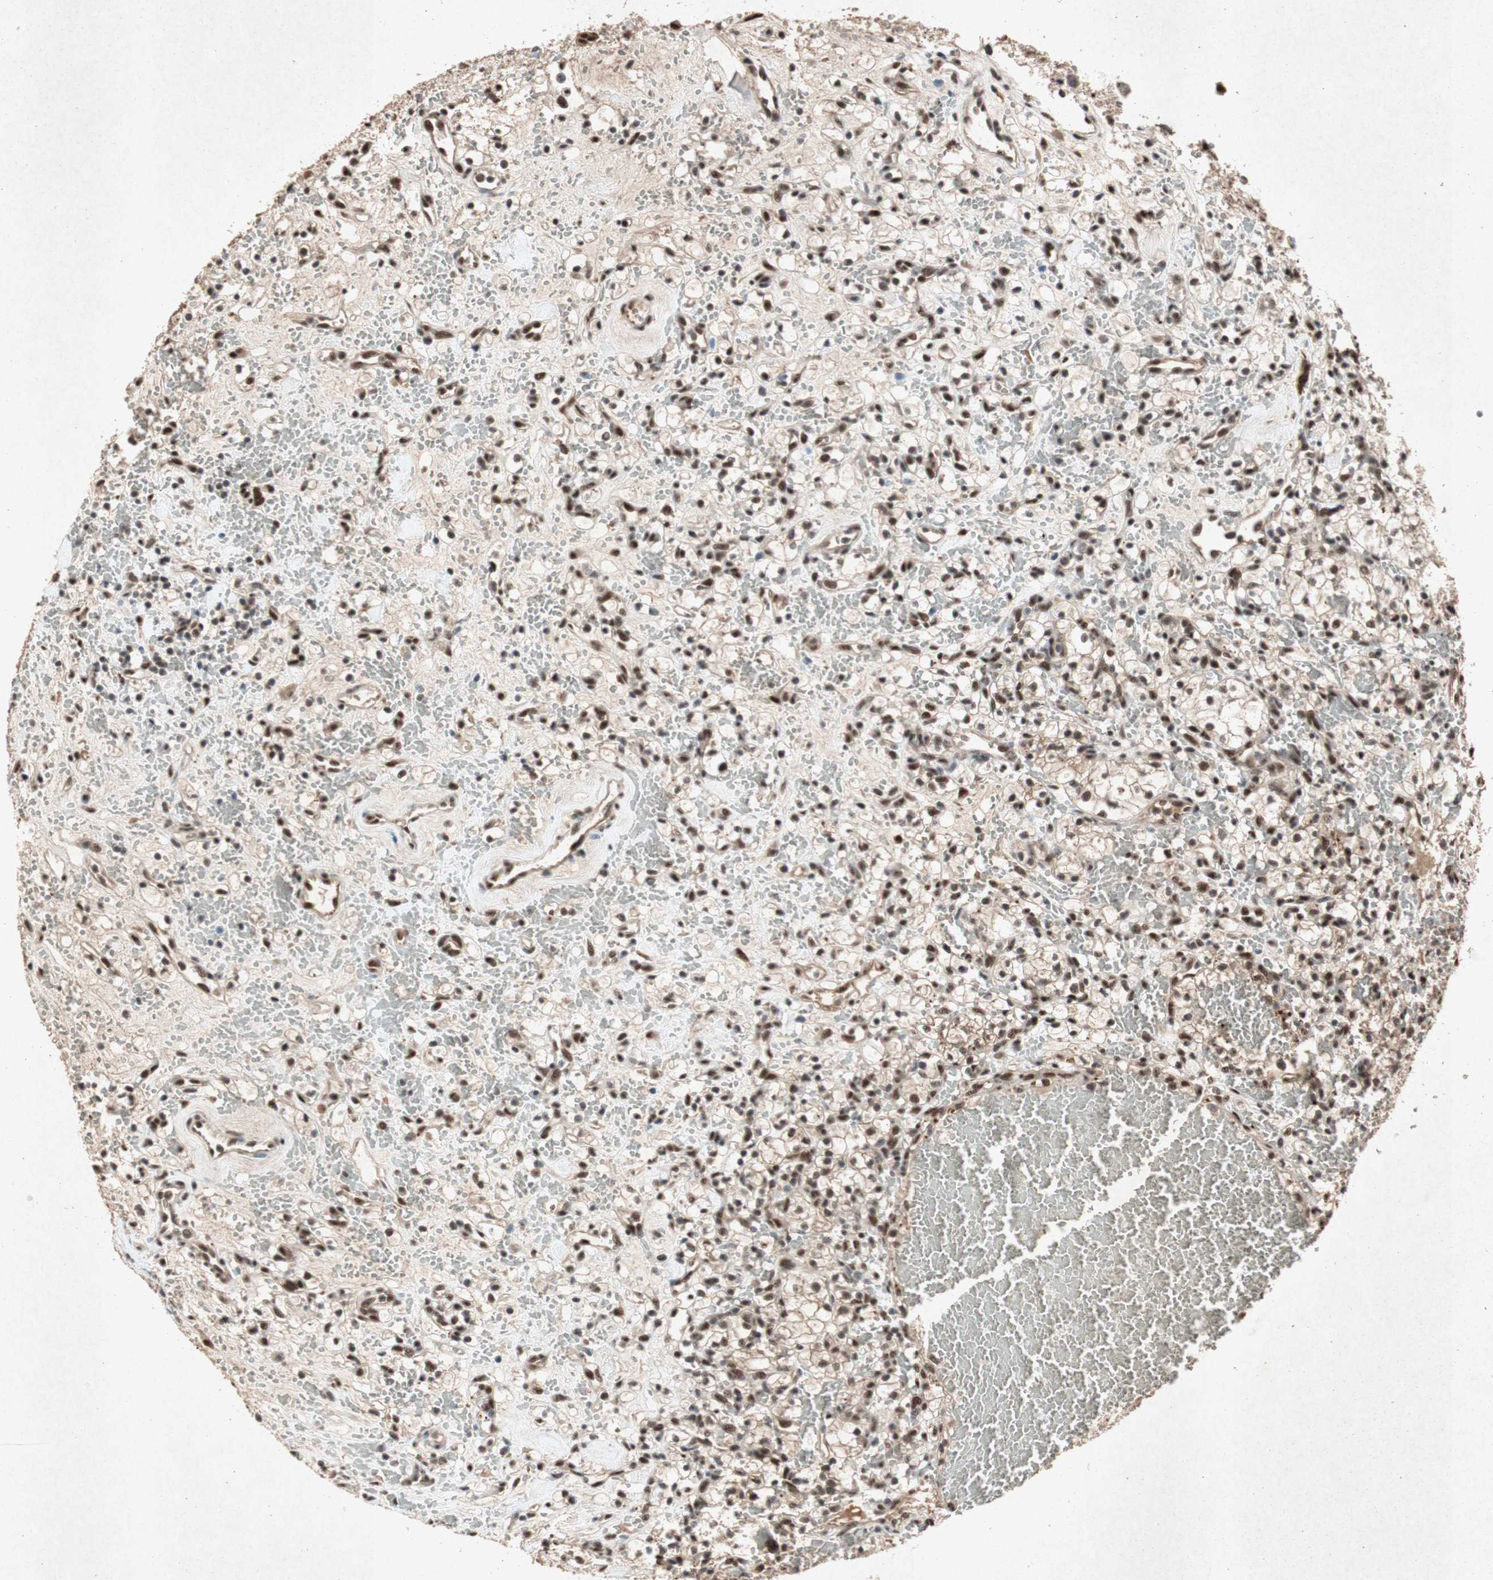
{"staining": {"intensity": "strong", "quantity": ">75%", "location": "nuclear"}, "tissue": "renal cancer", "cell_type": "Tumor cells", "image_type": "cancer", "snomed": [{"axis": "morphology", "description": "Adenocarcinoma, NOS"}, {"axis": "topography", "description": "Kidney"}], "caption": "Protein expression analysis of renal cancer (adenocarcinoma) shows strong nuclear expression in approximately >75% of tumor cells.", "gene": "PML", "patient": {"sex": "female", "age": 60}}